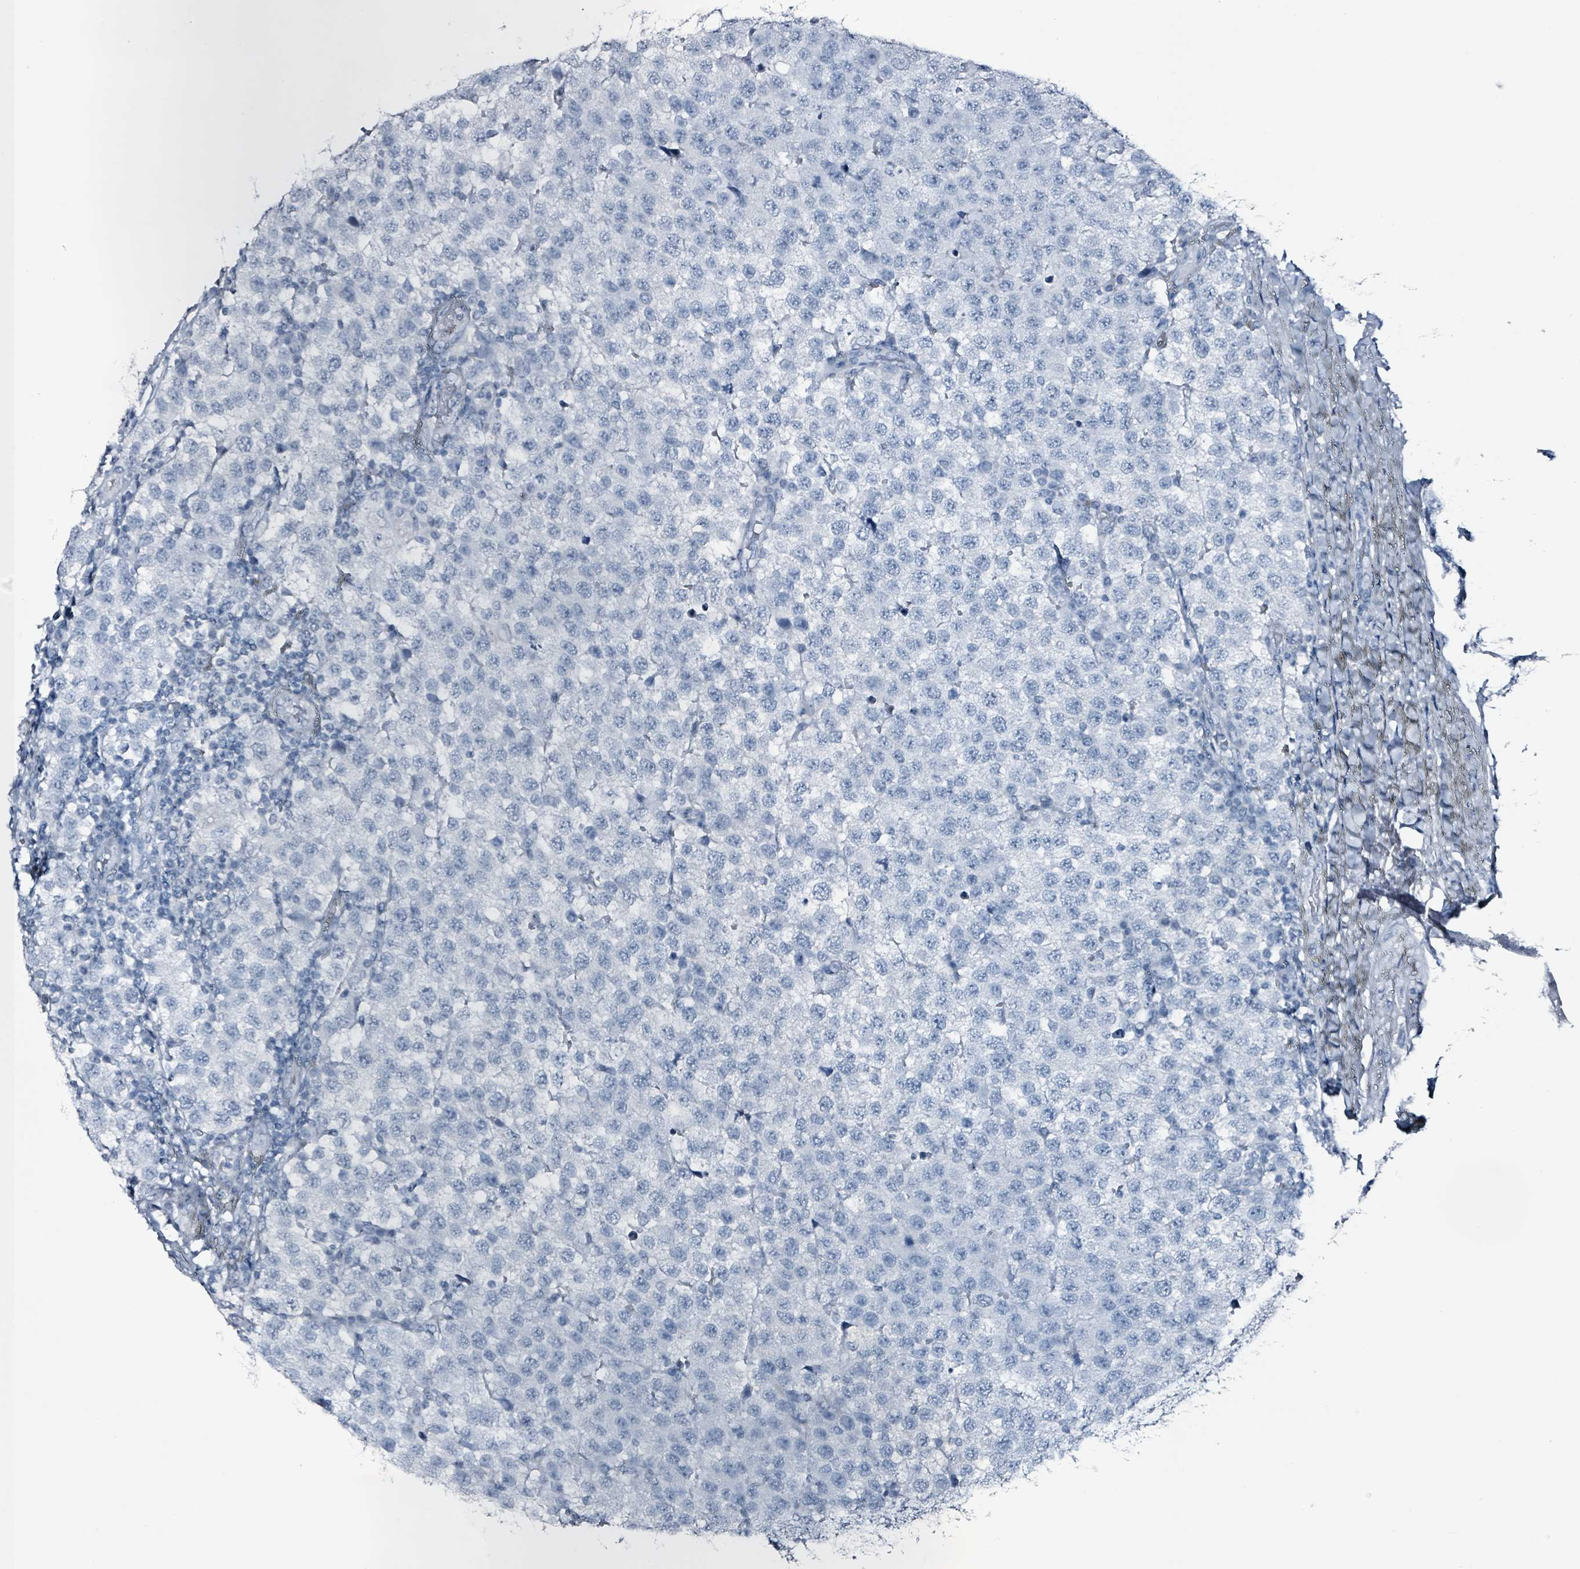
{"staining": {"intensity": "negative", "quantity": "none", "location": "none"}, "tissue": "testis cancer", "cell_type": "Tumor cells", "image_type": "cancer", "snomed": [{"axis": "morphology", "description": "Seminoma, NOS"}, {"axis": "topography", "description": "Testis"}], "caption": "Human seminoma (testis) stained for a protein using immunohistochemistry shows no staining in tumor cells.", "gene": "CA9", "patient": {"sex": "male", "age": 34}}